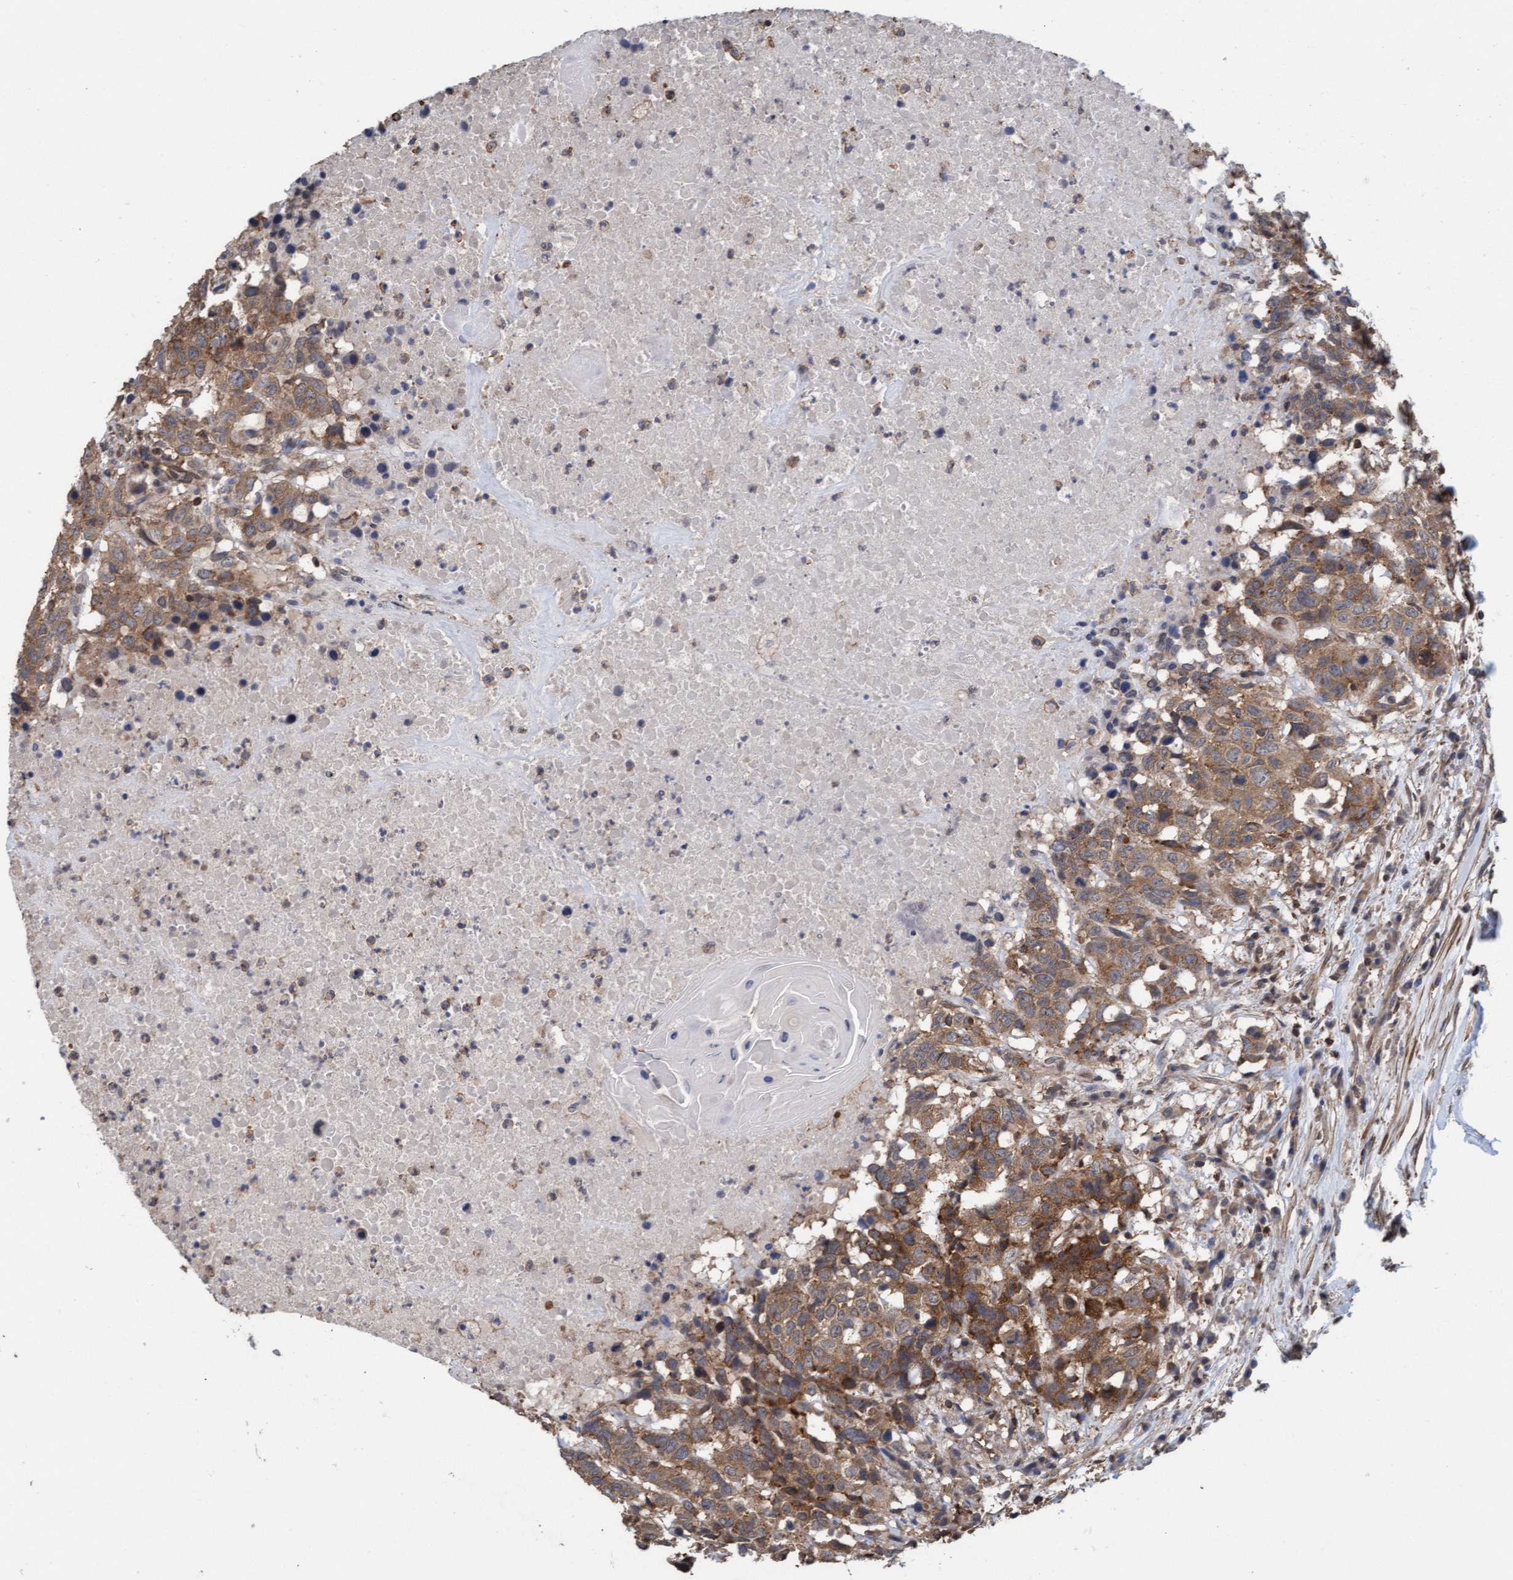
{"staining": {"intensity": "moderate", "quantity": ">75%", "location": "cytoplasmic/membranous"}, "tissue": "head and neck cancer", "cell_type": "Tumor cells", "image_type": "cancer", "snomed": [{"axis": "morphology", "description": "Squamous cell carcinoma, NOS"}, {"axis": "topography", "description": "Head-Neck"}], "caption": "Brown immunohistochemical staining in head and neck cancer reveals moderate cytoplasmic/membranous expression in about >75% of tumor cells.", "gene": "FXR2", "patient": {"sex": "male", "age": 66}}